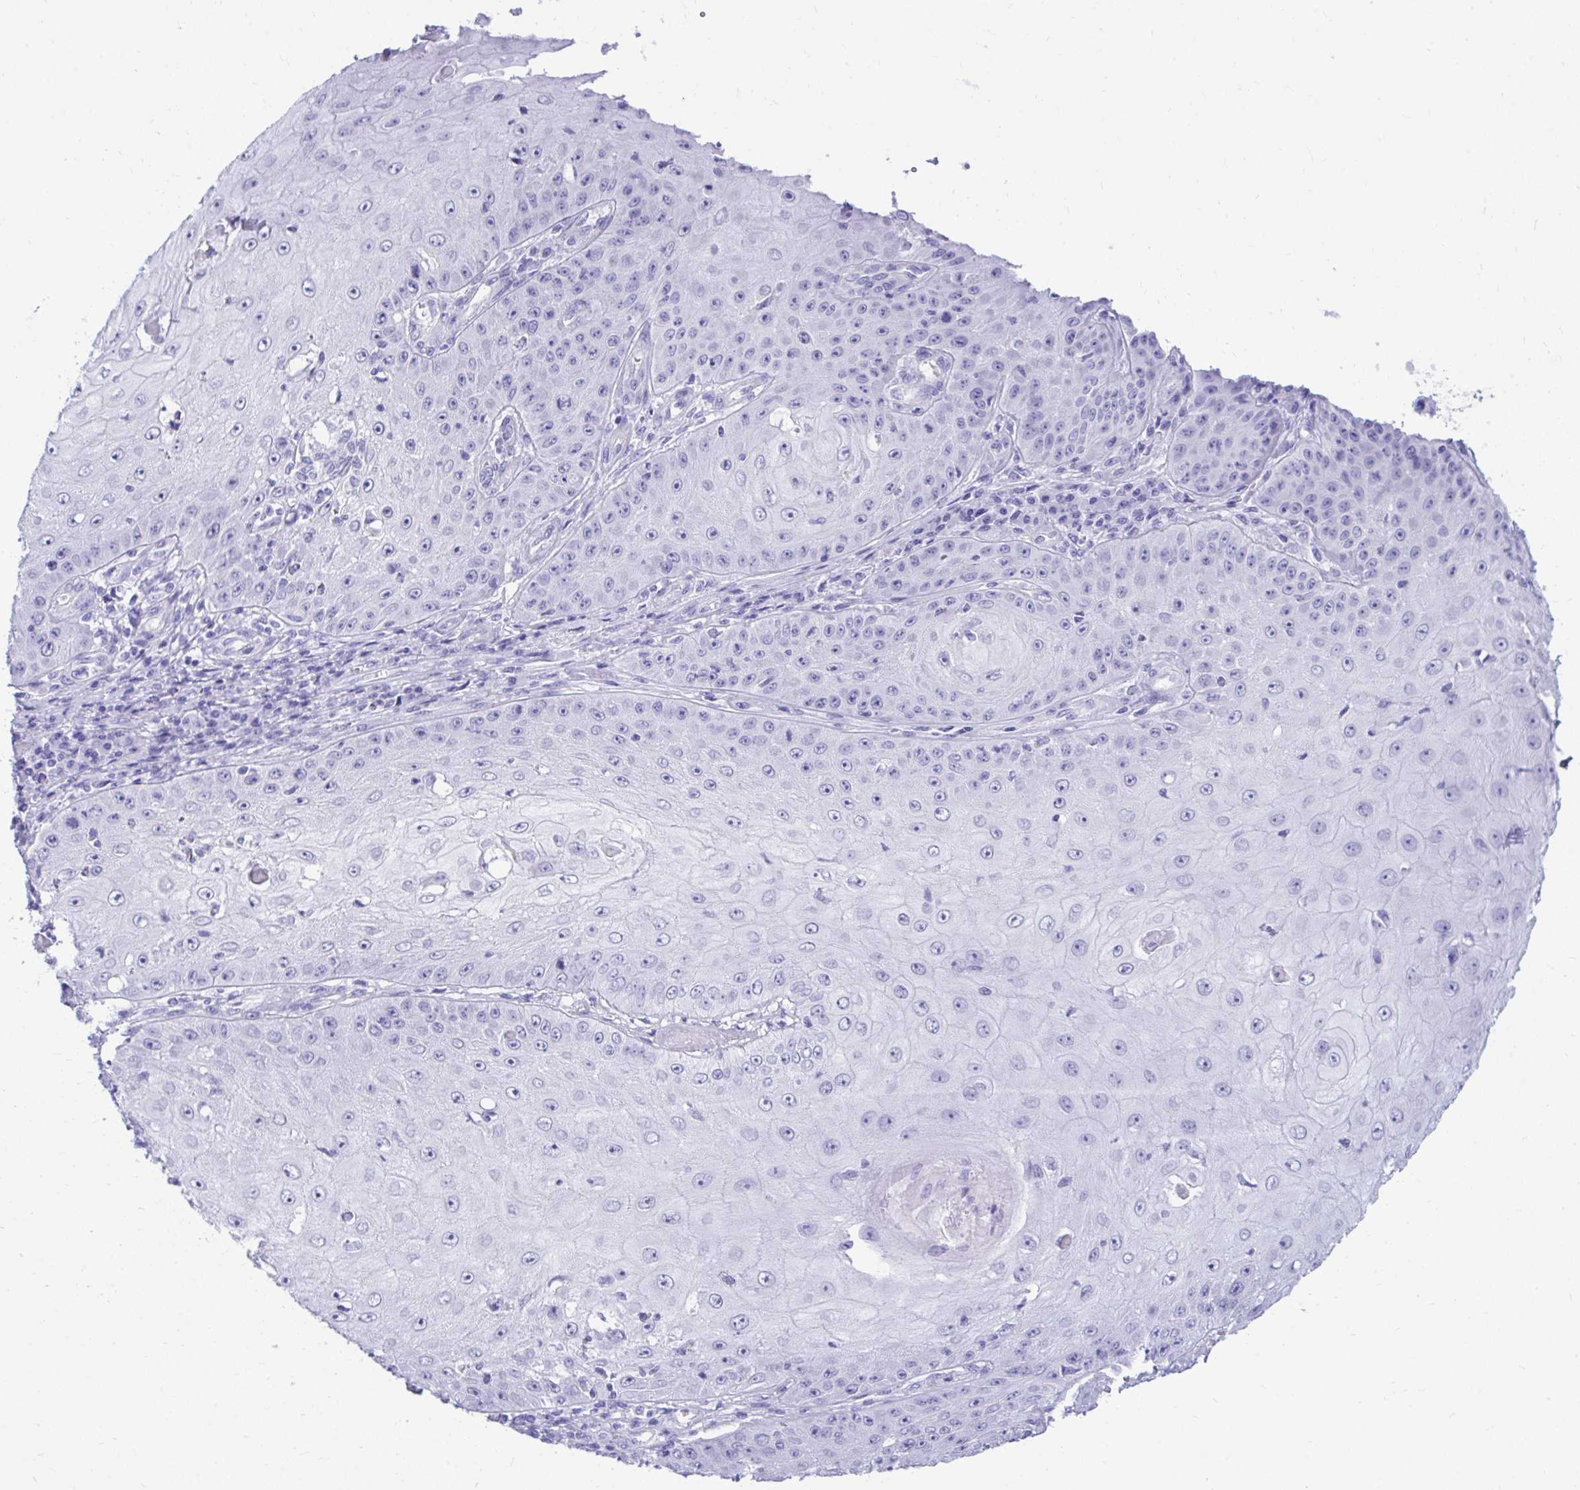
{"staining": {"intensity": "negative", "quantity": "none", "location": "none"}, "tissue": "skin cancer", "cell_type": "Tumor cells", "image_type": "cancer", "snomed": [{"axis": "morphology", "description": "Squamous cell carcinoma, NOS"}, {"axis": "topography", "description": "Skin"}], "caption": "There is no significant staining in tumor cells of squamous cell carcinoma (skin). (DAB immunohistochemistry (IHC) with hematoxylin counter stain).", "gene": "SHISA8", "patient": {"sex": "male", "age": 70}}